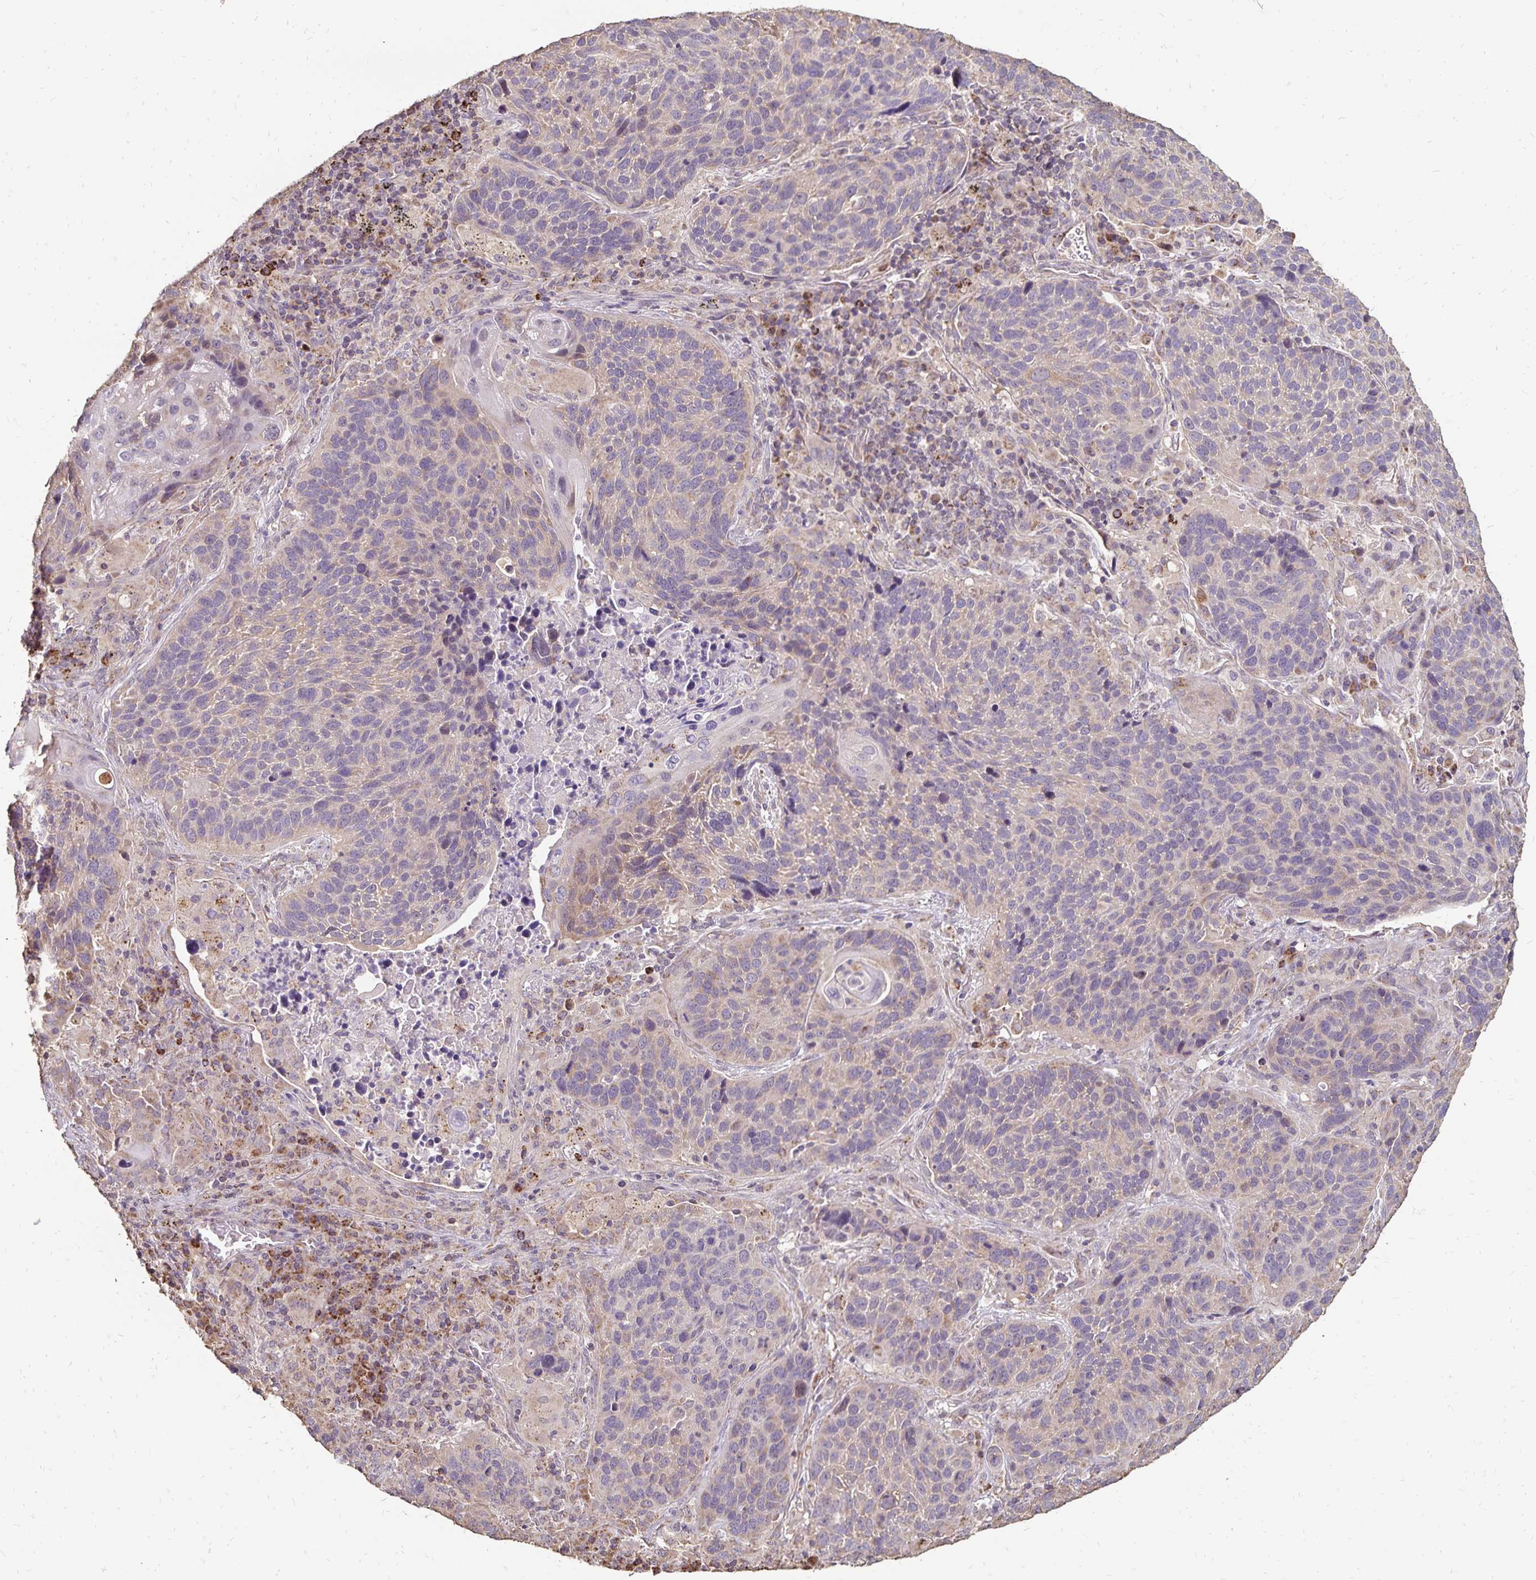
{"staining": {"intensity": "weak", "quantity": "<25%", "location": "cytoplasmic/membranous"}, "tissue": "lung cancer", "cell_type": "Tumor cells", "image_type": "cancer", "snomed": [{"axis": "morphology", "description": "Squamous cell carcinoma, NOS"}, {"axis": "topography", "description": "Lung"}], "caption": "DAB immunohistochemical staining of lung cancer exhibits no significant expression in tumor cells. (DAB IHC visualized using brightfield microscopy, high magnification).", "gene": "EMC10", "patient": {"sex": "male", "age": 68}}